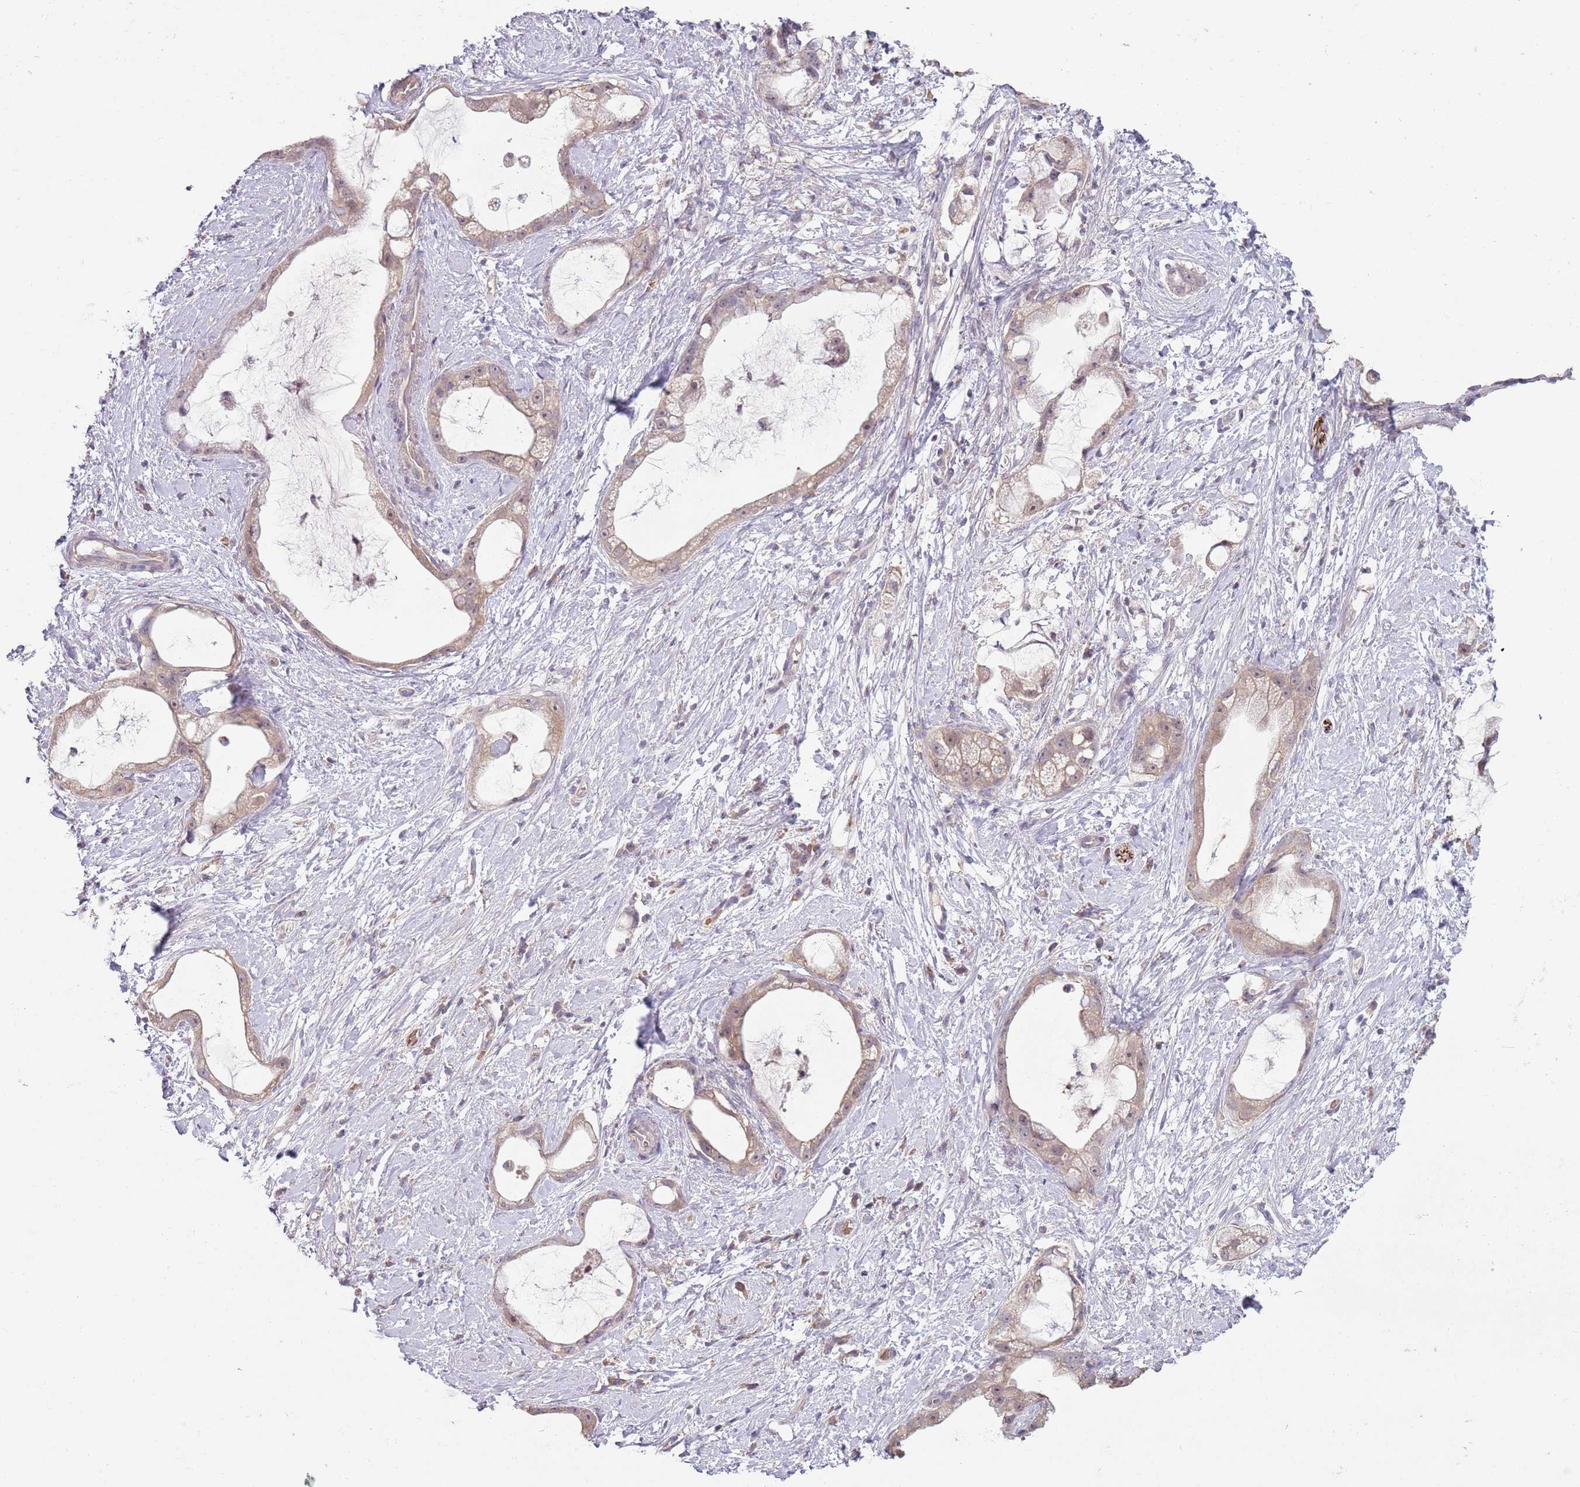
{"staining": {"intensity": "weak", "quantity": ">75%", "location": "cytoplasmic/membranous,nuclear"}, "tissue": "stomach cancer", "cell_type": "Tumor cells", "image_type": "cancer", "snomed": [{"axis": "morphology", "description": "Adenocarcinoma, NOS"}, {"axis": "topography", "description": "Stomach"}], "caption": "A low amount of weak cytoplasmic/membranous and nuclear positivity is identified in approximately >75% of tumor cells in stomach cancer (adenocarcinoma) tissue.", "gene": "TEKT4", "patient": {"sex": "male", "age": 55}}